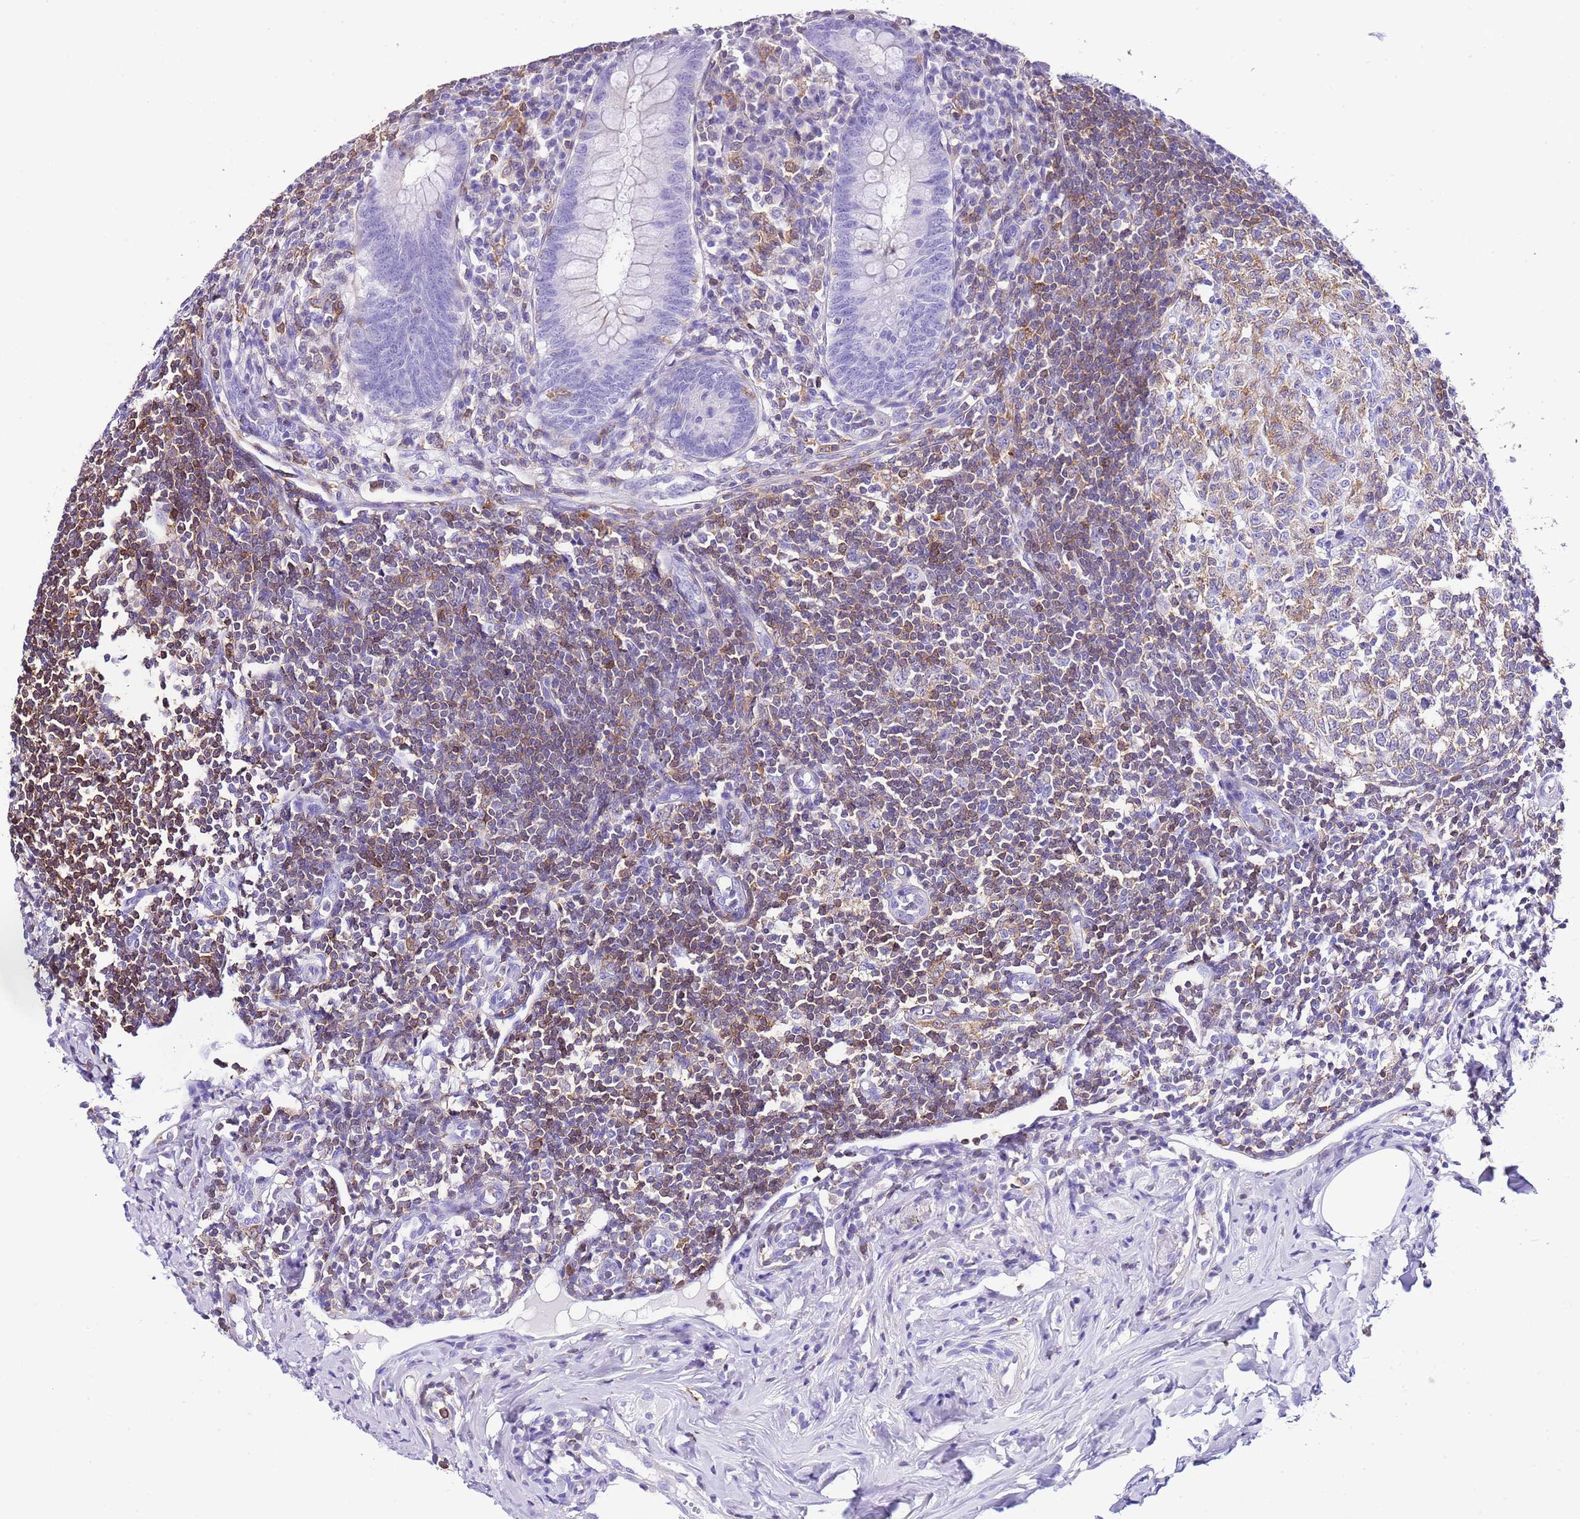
{"staining": {"intensity": "negative", "quantity": "none", "location": "none"}, "tissue": "appendix", "cell_type": "Glandular cells", "image_type": "normal", "snomed": [{"axis": "morphology", "description": "Normal tissue, NOS"}, {"axis": "topography", "description": "Appendix"}], "caption": "This micrograph is of benign appendix stained with IHC to label a protein in brown with the nuclei are counter-stained blue. There is no positivity in glandular cells.", "gene": "CNN2", "patient": {"sex": "female", "age": 33}}